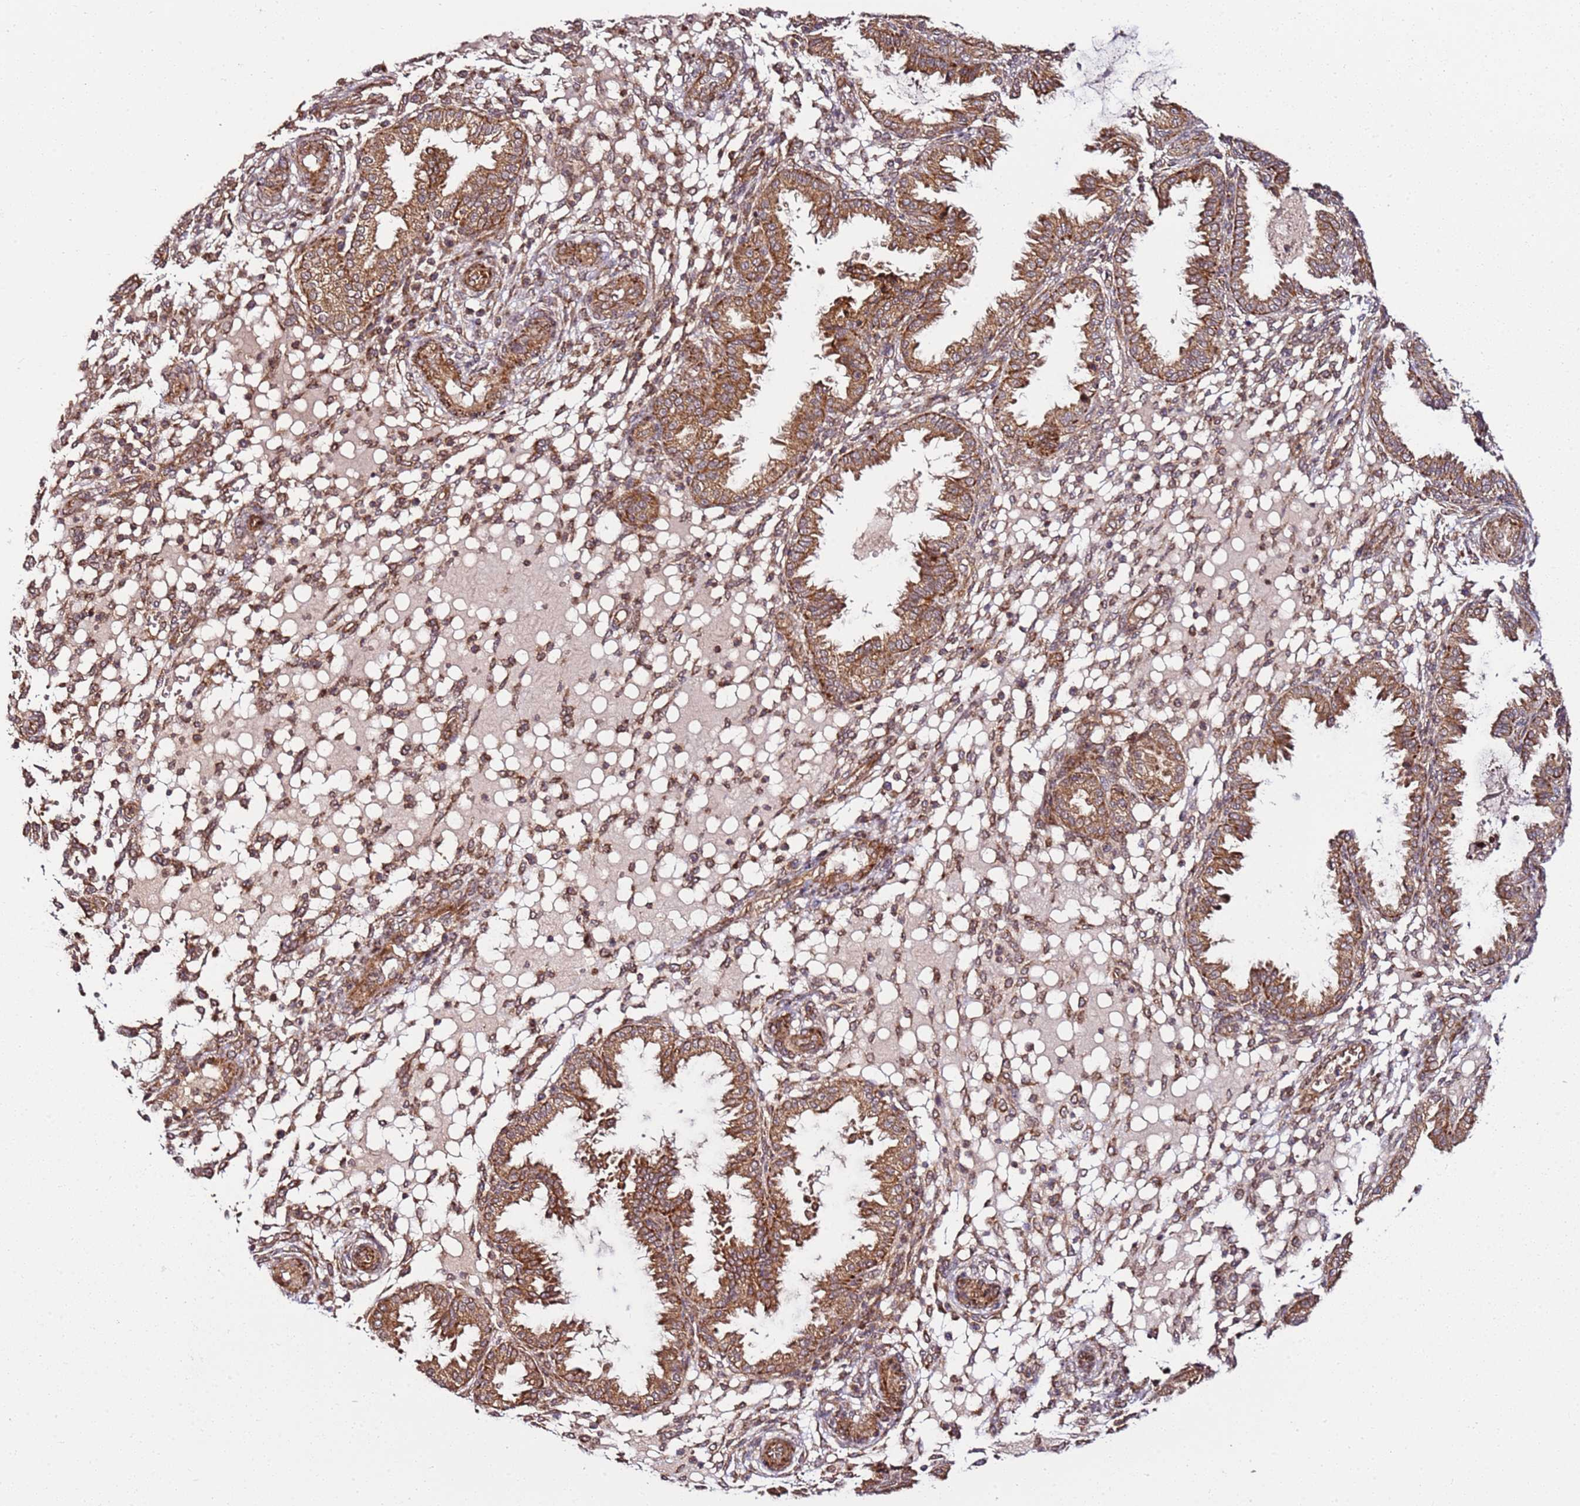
{"staining": {"intensity": "moderate", "quantity": ">75%", "location": "cytoplasmic/membranous"}, "tissue": "endometrium", "cell_type": "Cells in endometrial stroma", "image_type": "normal", "snomed": [{"axis": "morphology", "description": "Normal tissue, NOS"}, {"axis": "topography", "description": "Endometrium"}], "caption": "Endometrium stained with a brown dye reveals moderate cytoplasmic/membranous positive staining in approximately >75% of cells in endometrial stroma.", "gene": "TM2D2", "patient": {"sex": "female", "age": 33}}